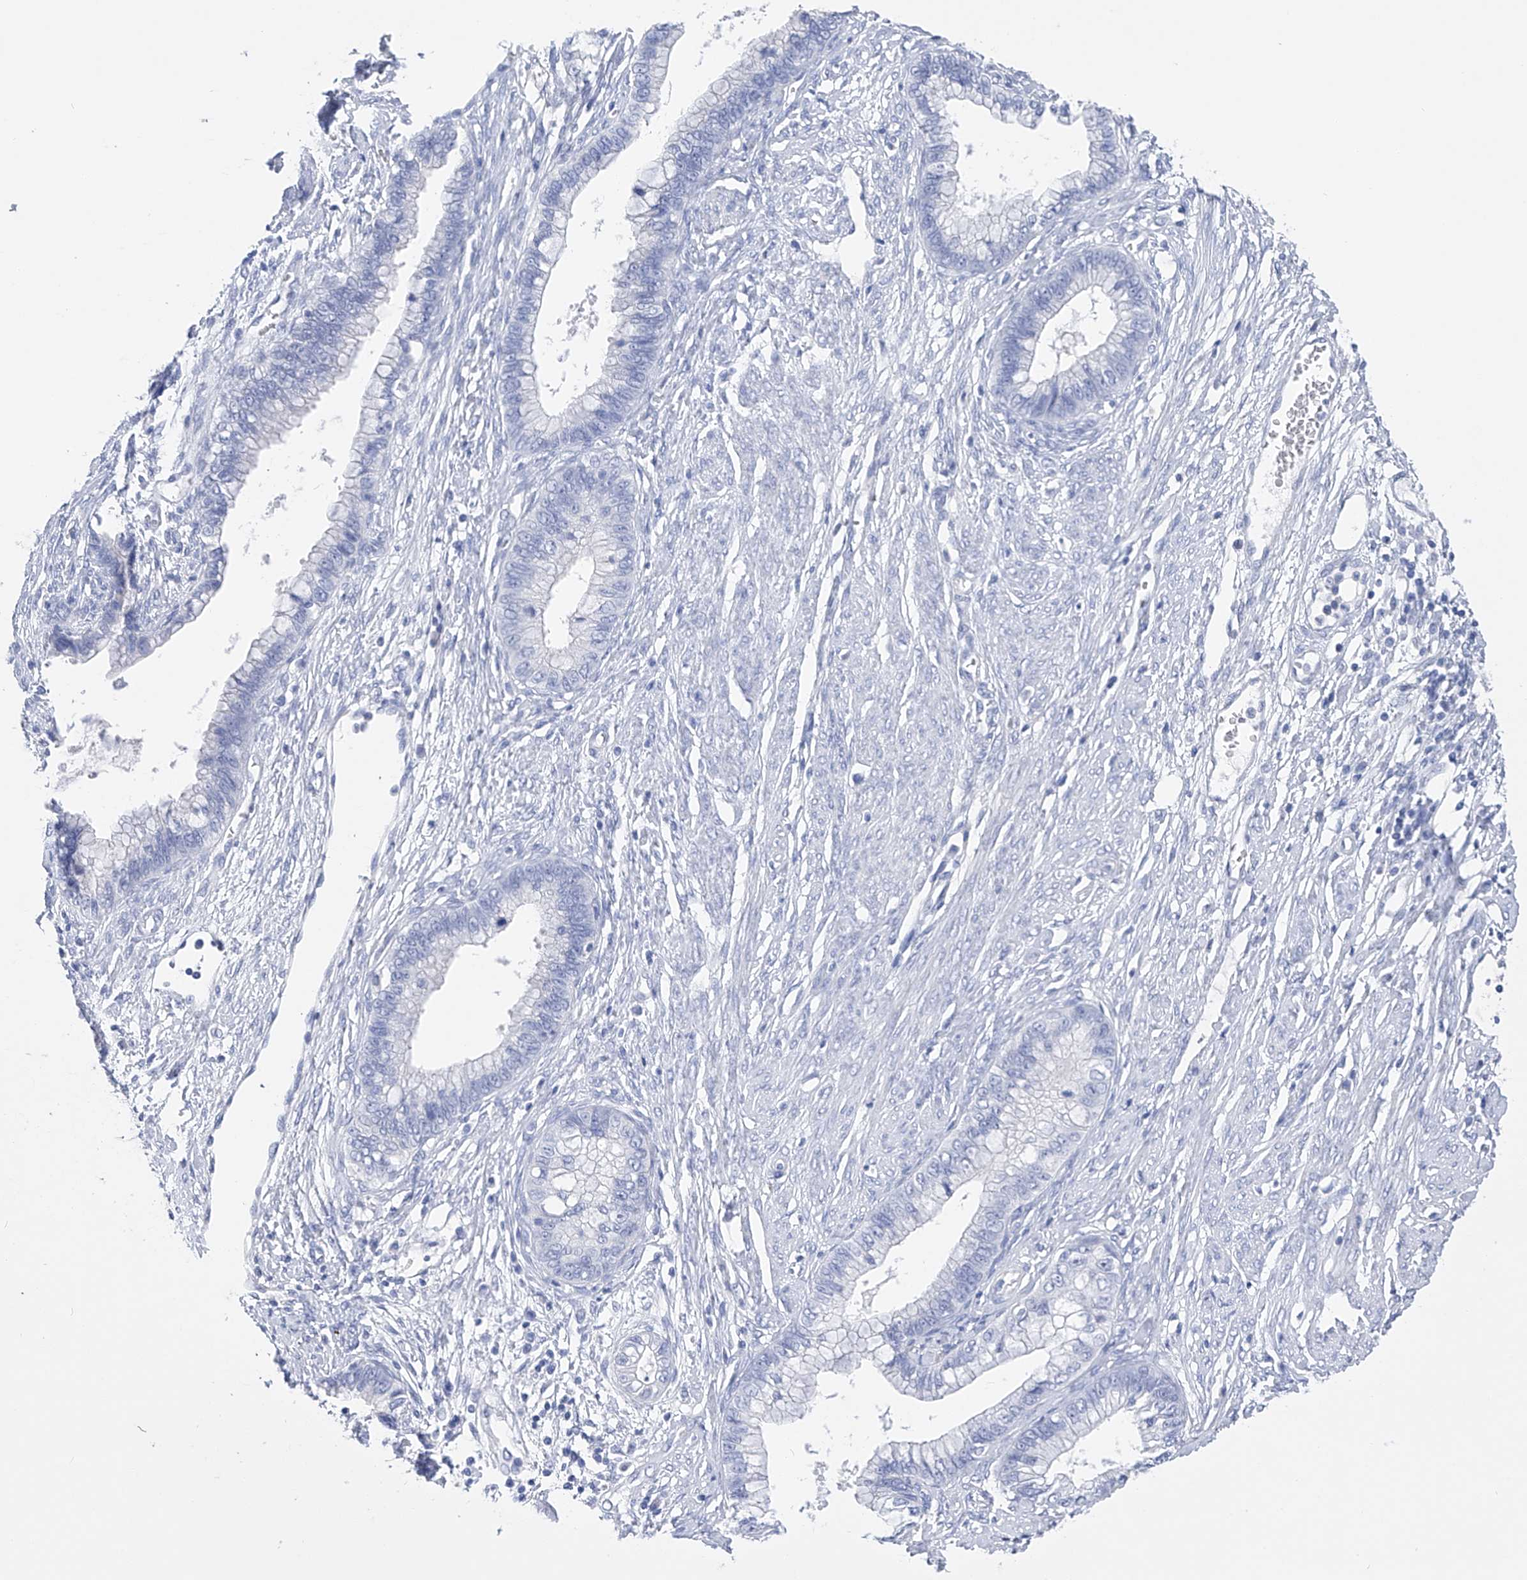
{"staining": {"intensity": "negative", "quantity": "none", "location": "none"}, "tissue": "cervical cancer", "cell_type": "Tumor cells", "image_type": "cancer", "snomed": [{"axis": "morphology", "description": "Adenocarcinoma, NOS"}, {"axis": "topography", "description": "Cervix"}], "caption": "Protein analysis of cervical cancer exhibits no significant expression in tumor cells. The staining is performed using DAB brown chromogen with nuclei counter-stained in using hematoxylin.", "gene": "ADRA1A", "patient": {"sex": "female", "age": 44}}